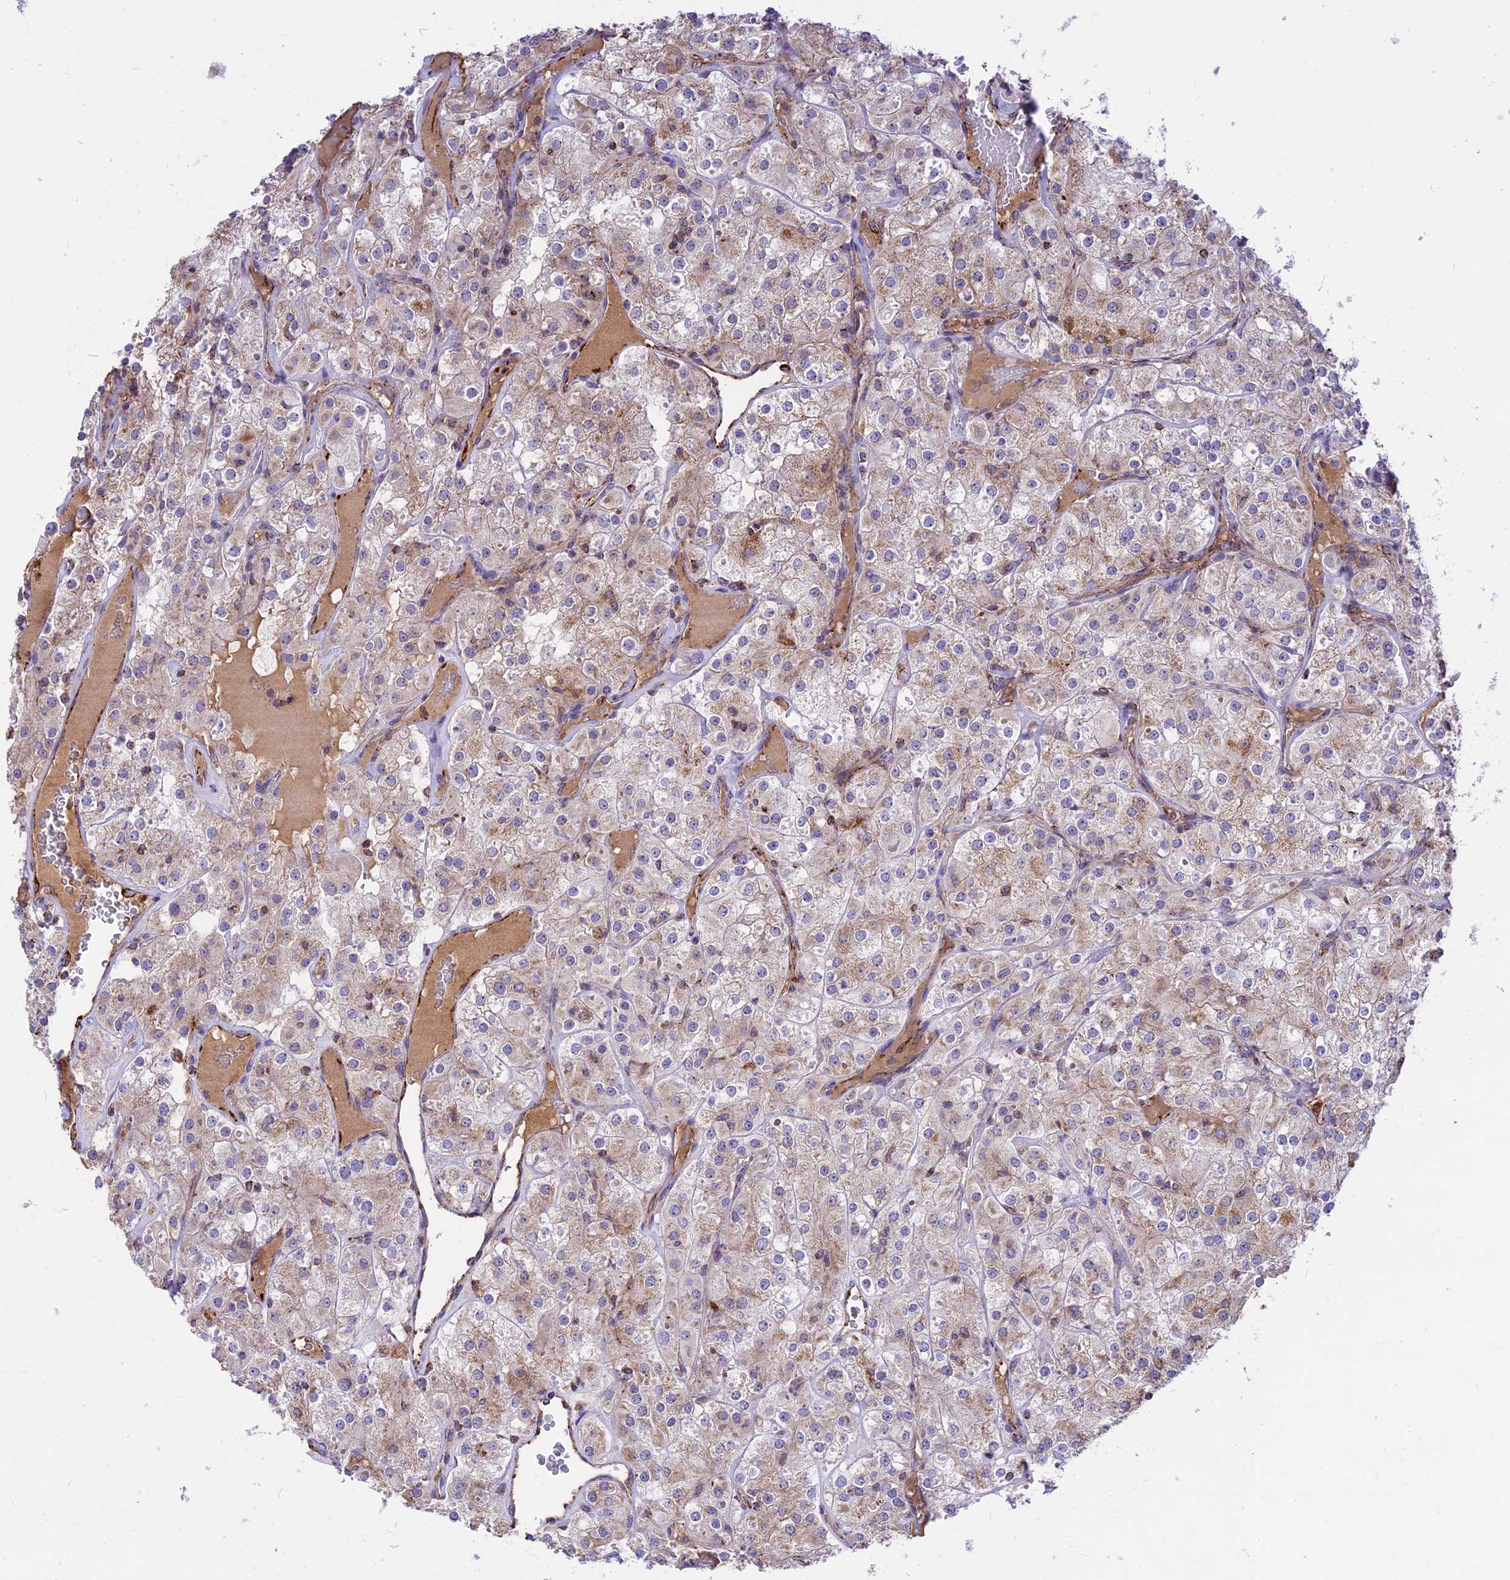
{"staining": {"intensity": "weak", "quantity": "<25%", "location": "cytoplasmic/membranous"}, "tissue": "renal cancer", "cell_type": "Tumor cells", "image_type": "cancer", "snomed": [{"axis": "morphology", "description": "Adenocarcinoma, NOS"}, {"axis": "topography", "description": "Kidney"}], "caption": "Tumor cells show no significant expression in renal cancer.", "gene": "COX17", "patient": {"sex": "male", "age": 77}}